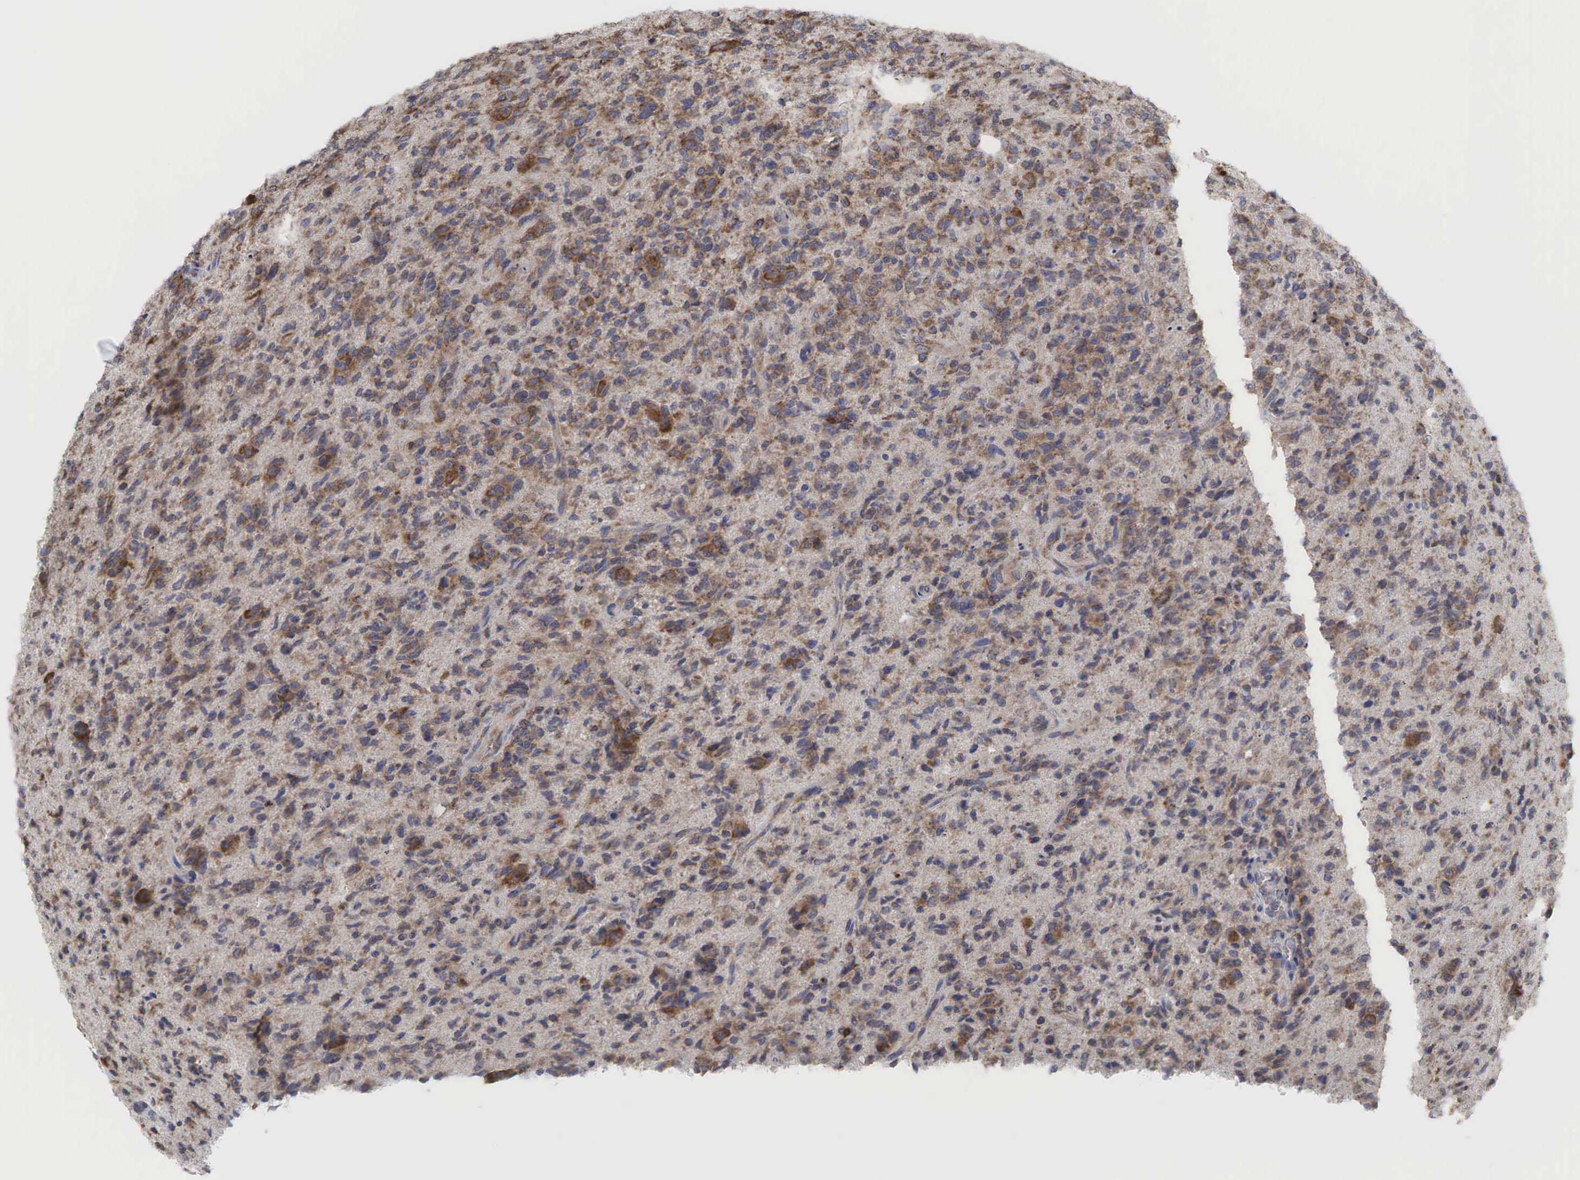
{"staining": {"intensity": "weak", "quantity": "25%-75%", "location": "cytoplasmic/membranous"}, "tissue": "glioma", "cell_type": "Tumor cells", "image_type": "cancer", "snomed": [{"axis": "morphology", "description": "Glioma, malignant, High grade"}, {"axis": "topography", "description": "Brain"}], "caption": "A brown stain labels weak cytoplasmic/membranous expression of a protein in human high-grade glioma (malignant) tumor cells. (brown staining indicates protein expression, while blue staining denotes nuclei).", "gene": "PABPC5", "patient": {"sex": "male", "age": 36}}